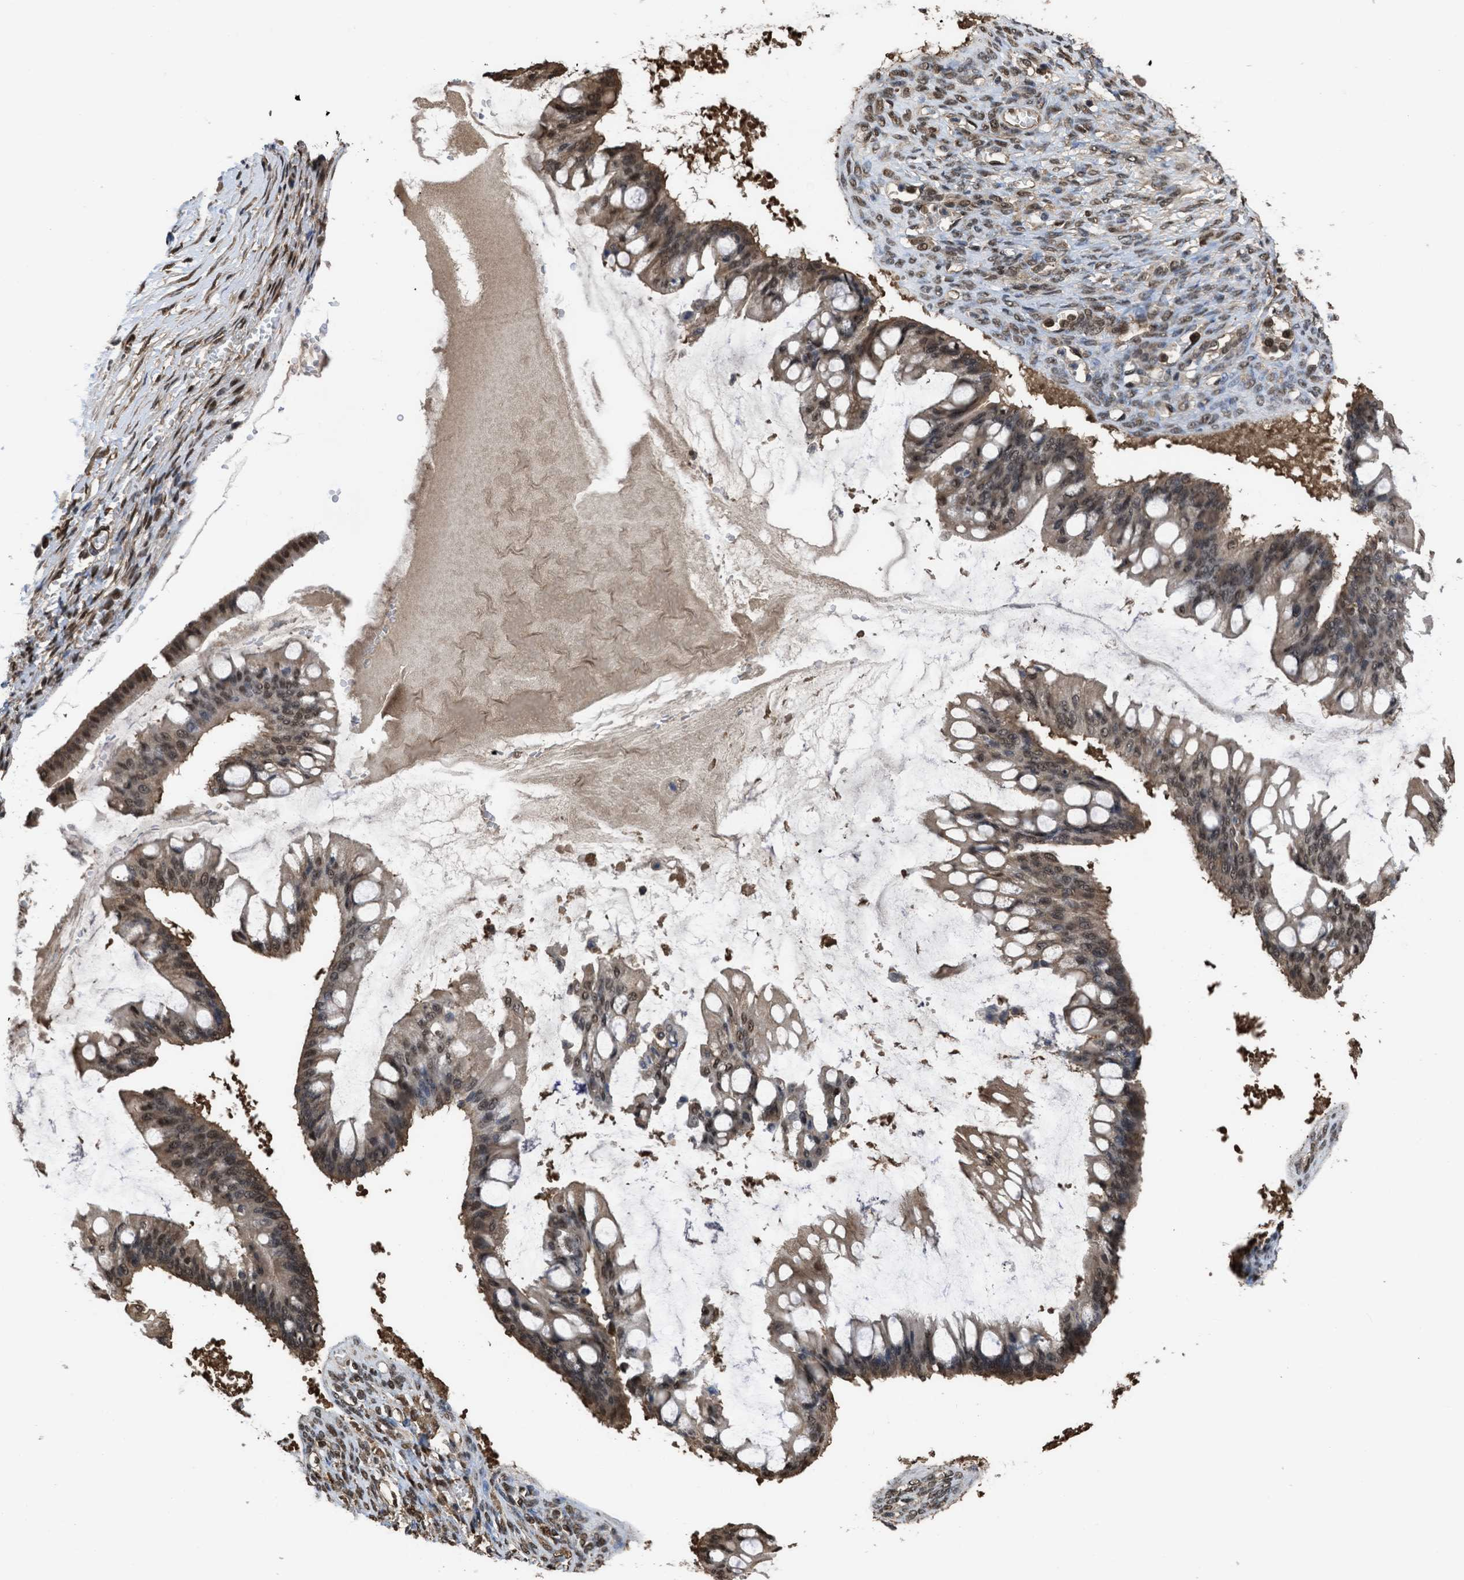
{"staining": {"intensity": "moderate", "quantity": ">75%", "location": "cytoplasmic/membranous,nuclear"}, "tissue": "ovarian cancer", "cell_type": "Tumor cells", "image_type": "cancer", "snomed": [{"axis": "morphology", "description": "Cystadenocarcinoma, mucinous, NOS"}, {"axis": "topography", "description": "Ovary"}], "caption": "Ovarian cancer (mucinous cystadenocarcinoma) stained with DAB (3,3'-diaminobenzidine) immunohistochemistry (IHC) reveals medium levels of moderate cytoplasmic/membranous and nuclear positivity in about >75% of tumor cells. The staining was performed using DAB, with brown indicating positive protein expression. Nuclei are stained blue with hematoxylin.", "gene": "YWHAG", "patient": {"sex": "female", "age": 73}}